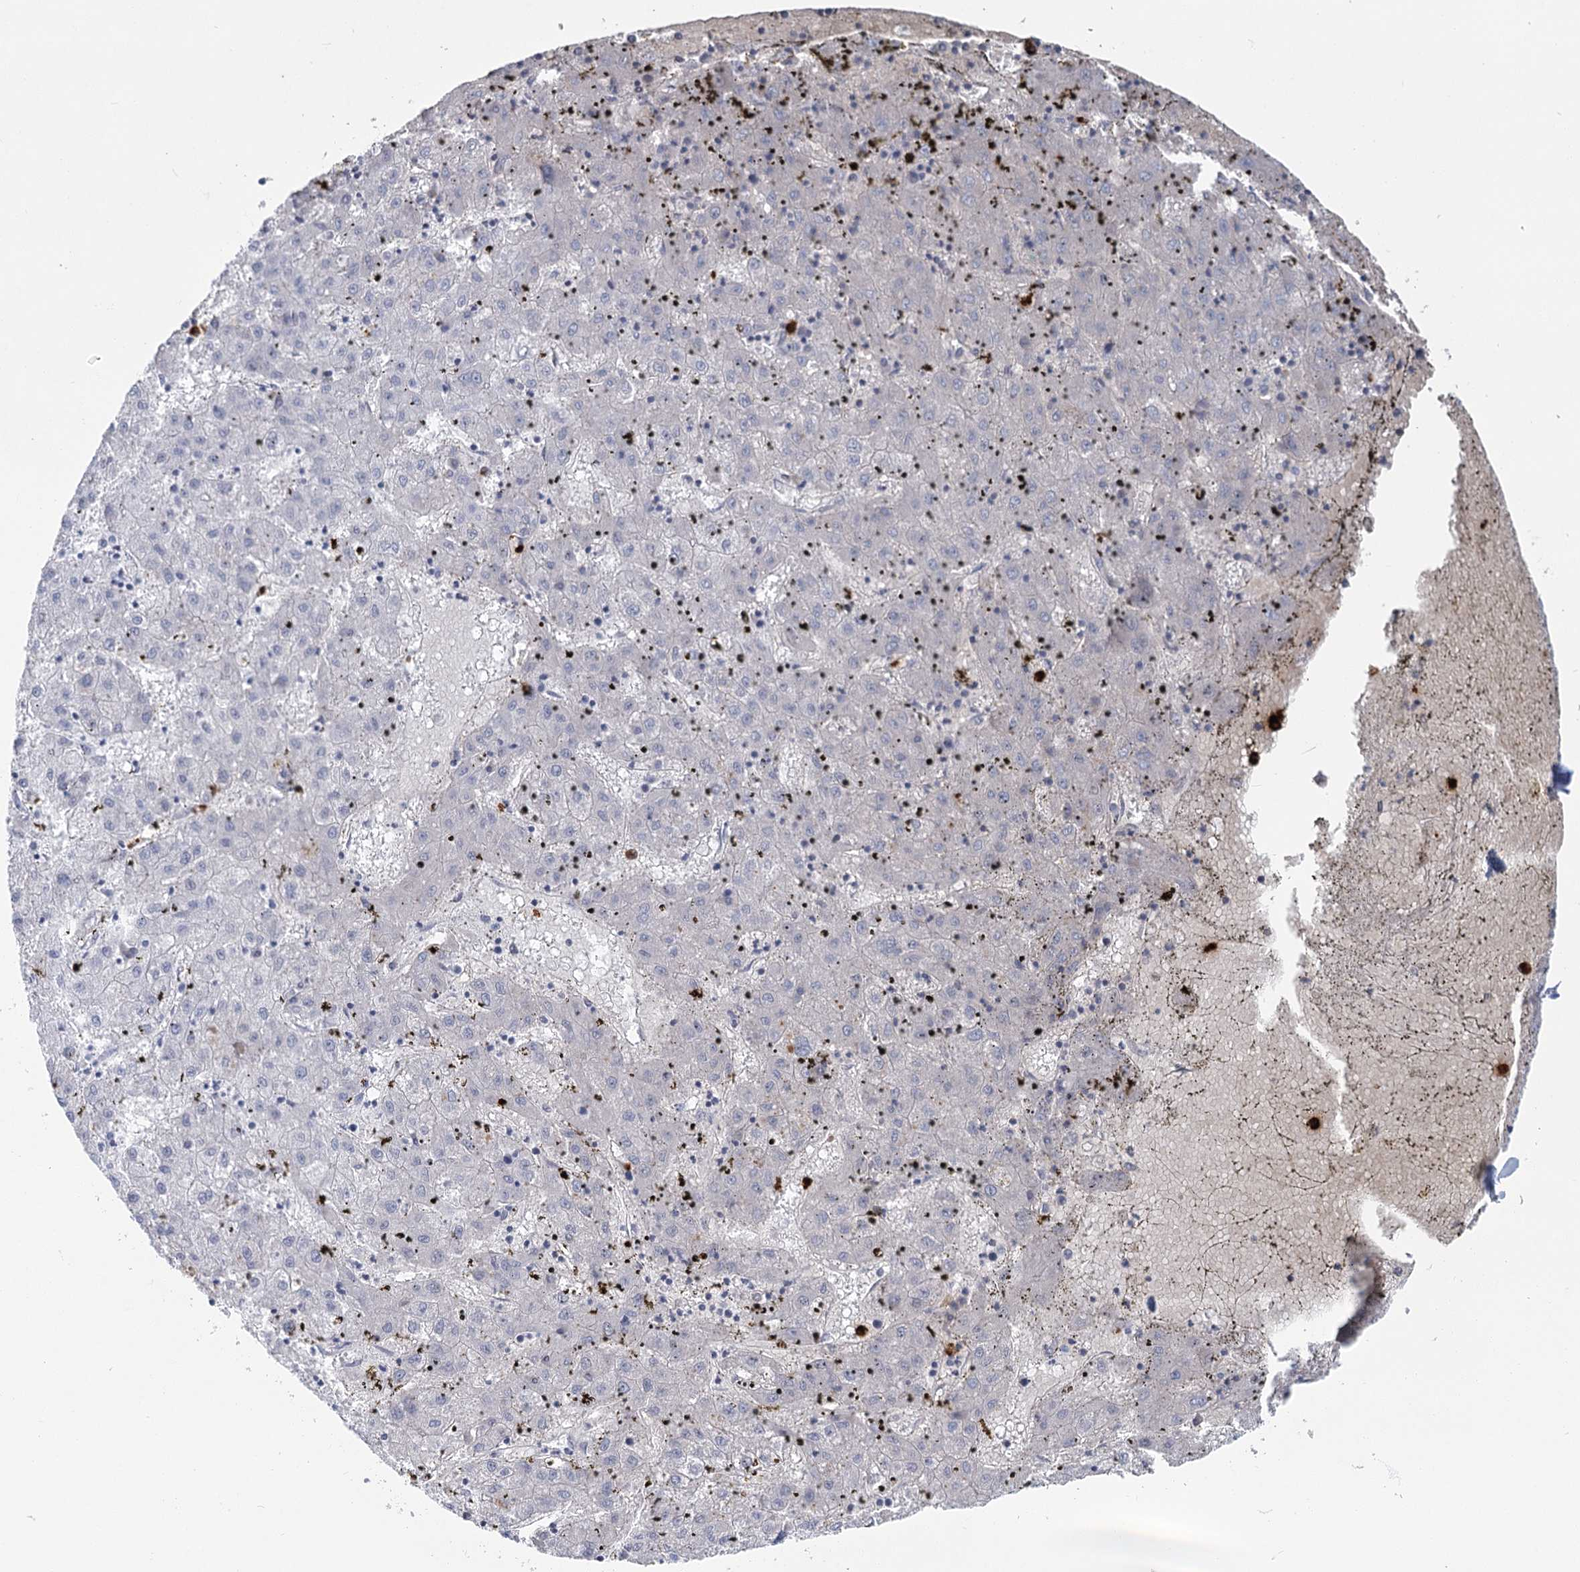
{"staining": {"intensity": "negative", "quantity": "none", "location": "none"}, "tissue": "liver cancer", "cell_type": "Tumor cells", "image_type": "cancer", "snomed": [{"axis": "morphology", "description": "Carcinoma, Hepatocellular, NOS"}, {"axis": "topography", "description": "Liver"}], "caption": "This is a photomicrograph of immunohistochemistry staining of liver cancer, which shows no expression in tumor cells.", "gene": "IFIT5", "patient": {"sex": "male", "age": 72}}